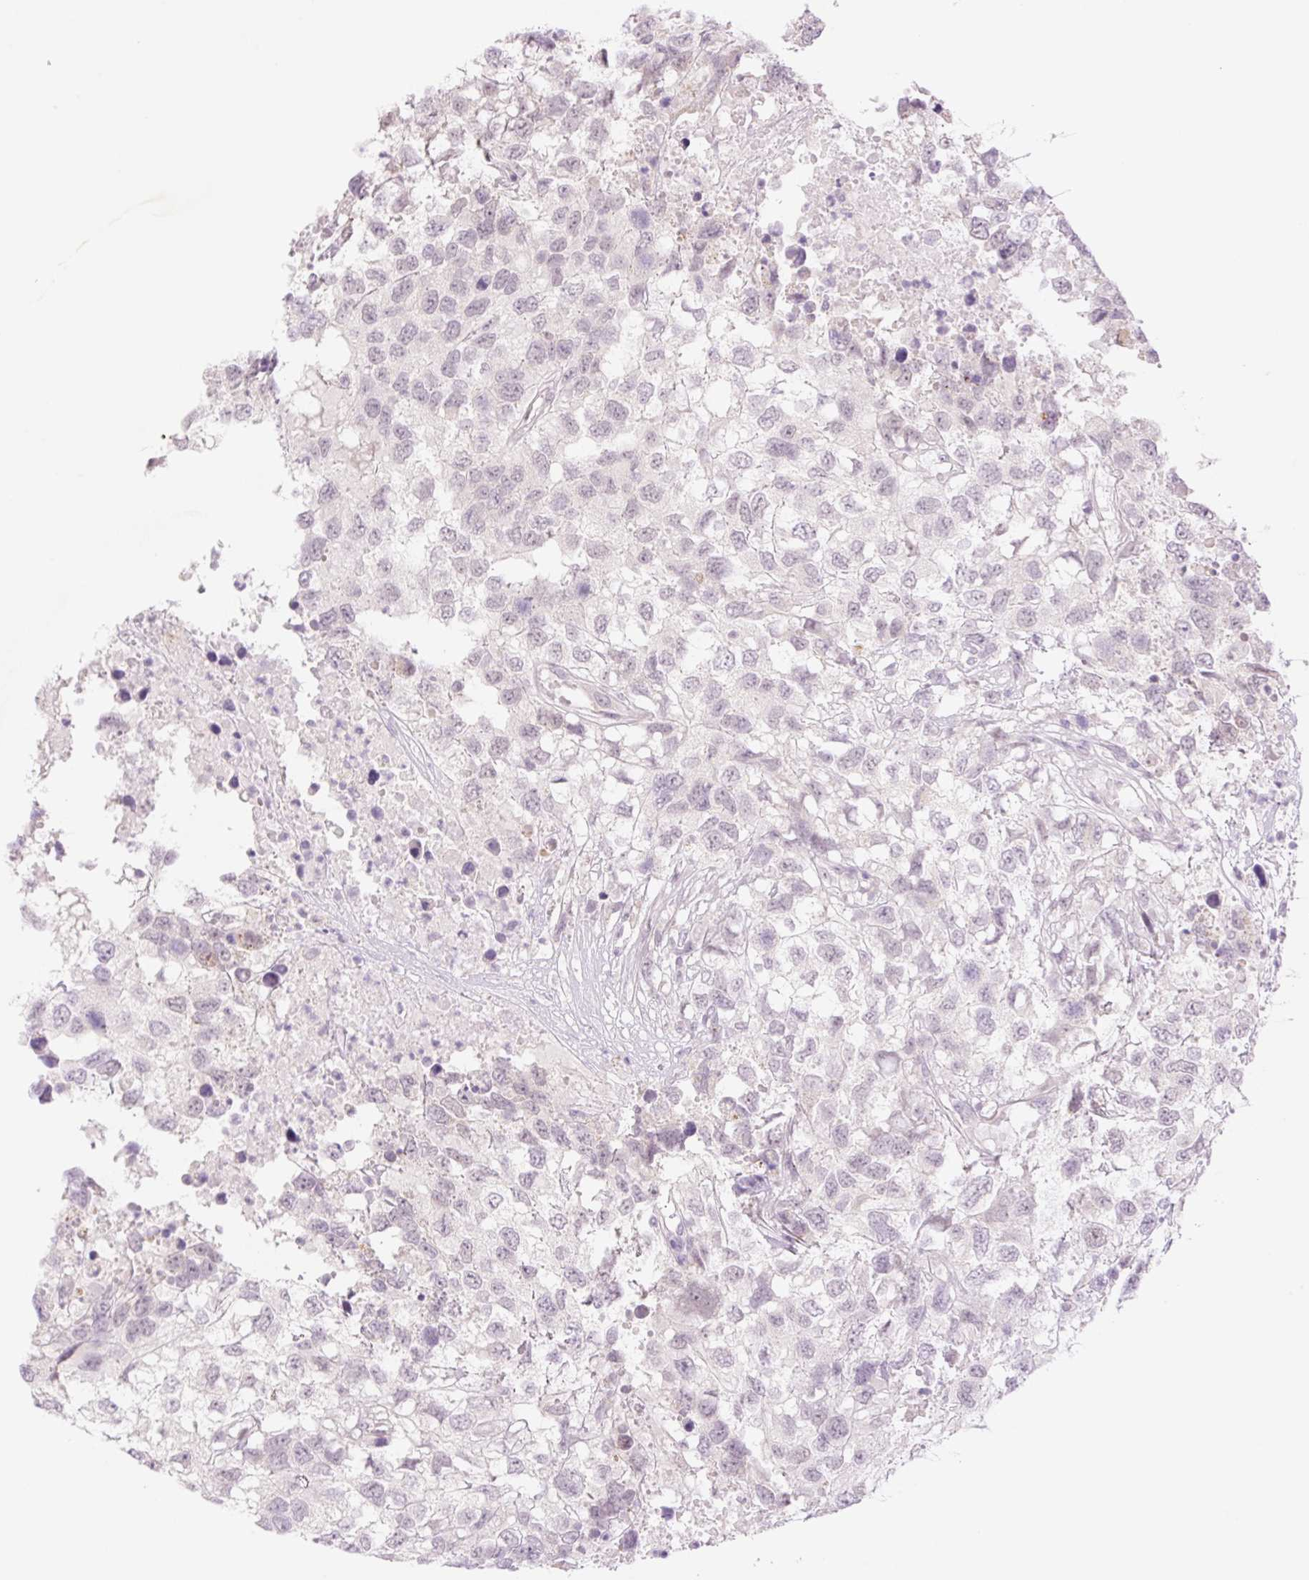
{"staining": {"intensity": "weak", "quantity": "<25%", "location": "nuclear"}, "tissue": "testis cancer", "cell_type": "Tumor cells", "image_type": "cancer", "snomed": [{"axis": "morphology", "description": "Carcinoma, Embryonal, NOS"}, {"axis": "topography", "description": "Testis"}], "caption": "This micrograph is of testis embryonal carcinoma stained with immunohistochemistry to label a protein in brown with the nuclei are counter-stained blue. There is no expression in tumor cells. The staining is performed using DAB (3,3'-diaminobenzidine) brown chromogen with nuclei counter-stained in using hematoxylin.", "gene": "SPRYD4", "patient": {"sex": "male", "age": 83}}